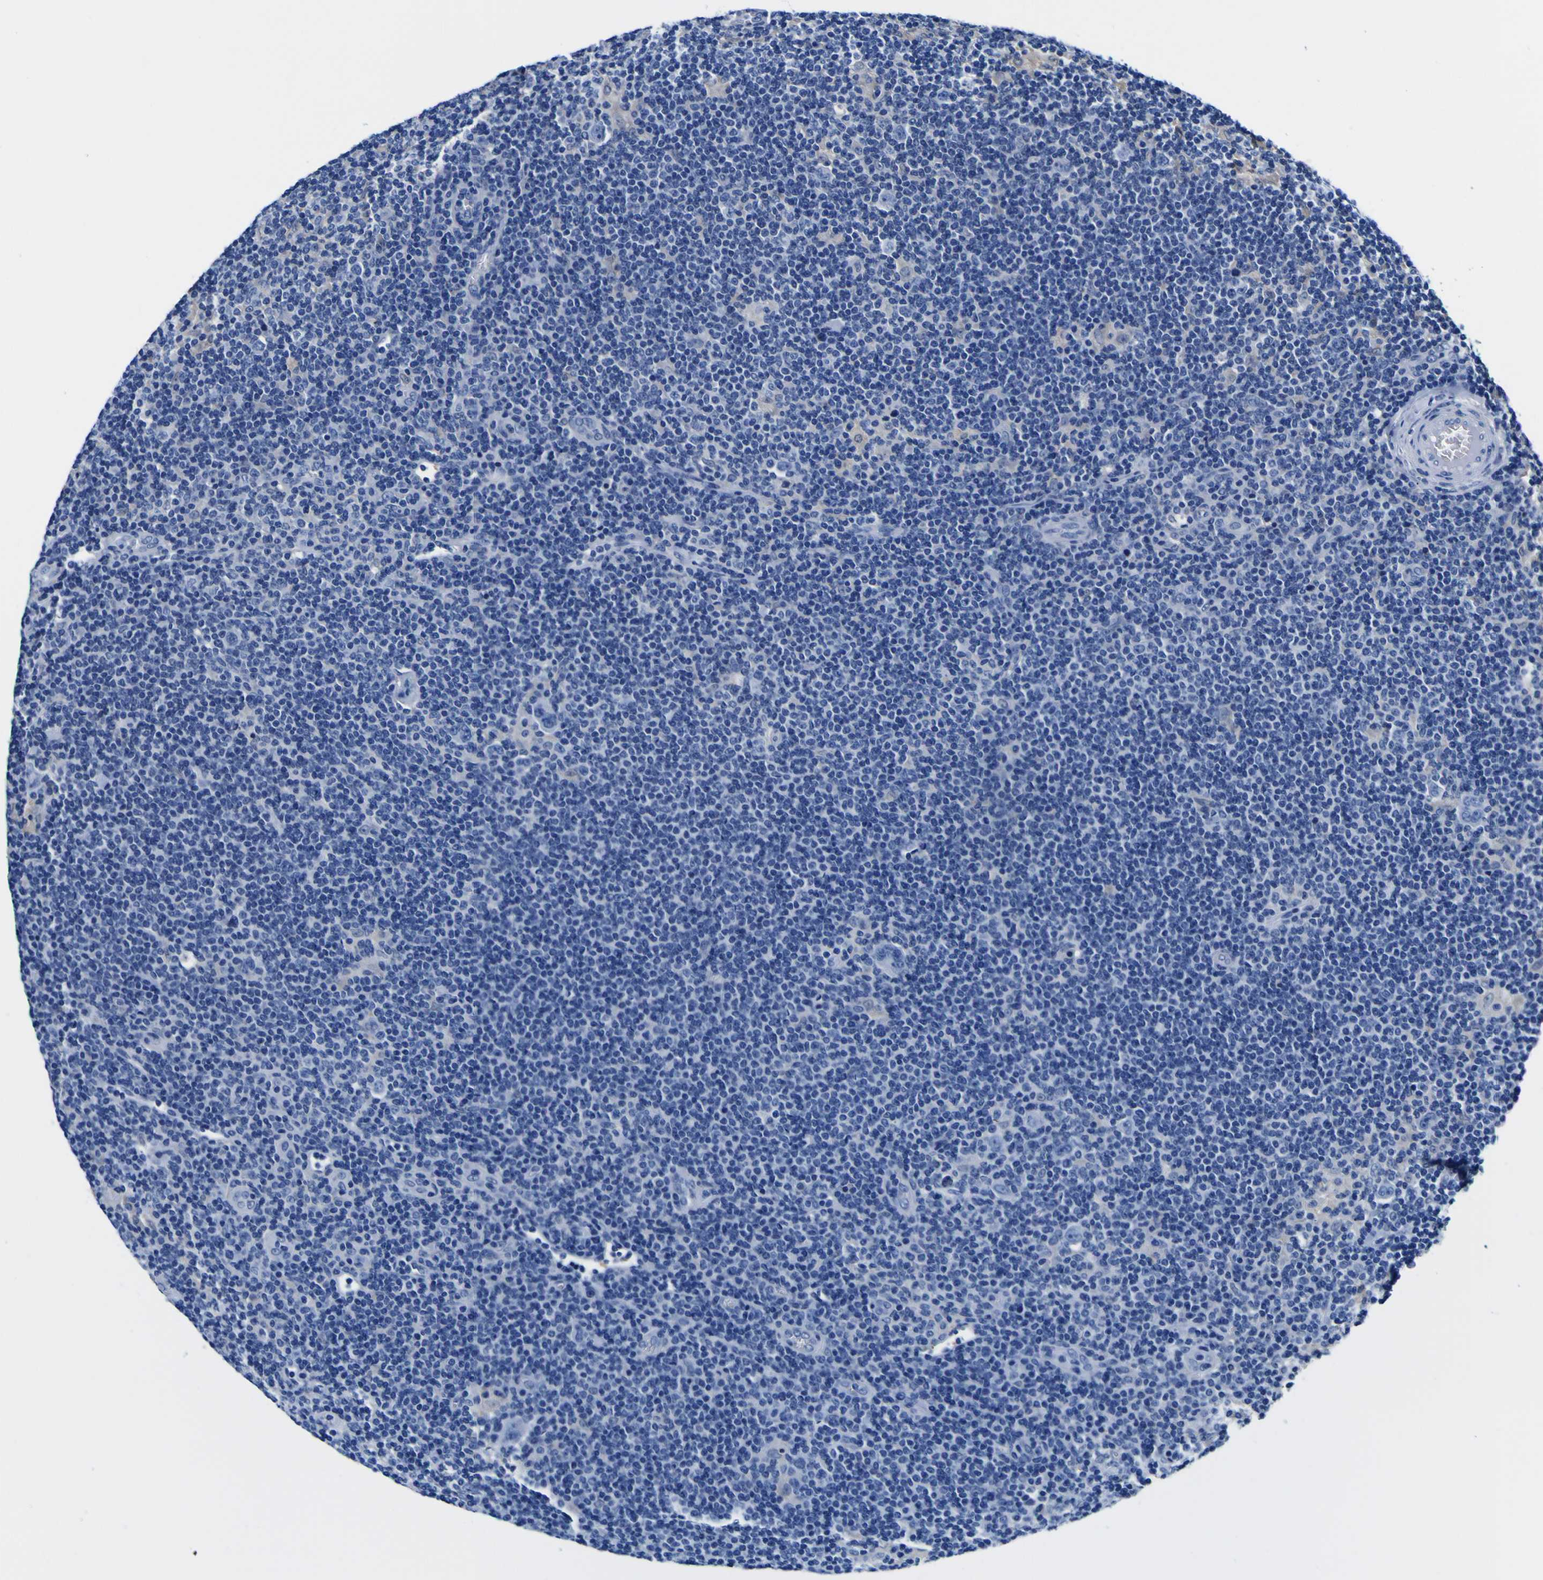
{"staining": {"intensity": "negative", "quantity": "none", "location": "none"}, "tissue": "lymphoma", "cell_type": "Tumor cells", "image_type": "cancer", "snomed": [{"axis": "morphology", "description": "Hodgkin's disease, NOS"}, {"axis": "topography", "description": "Lymph node"}], "caption": "Immunohistochemistry micrograph of Hodgkin's disease stained for a protein (brown), which displays no staining in tumor cells.", "gene": "PXDN", "patient": {"sex": "female", "age": 57}}